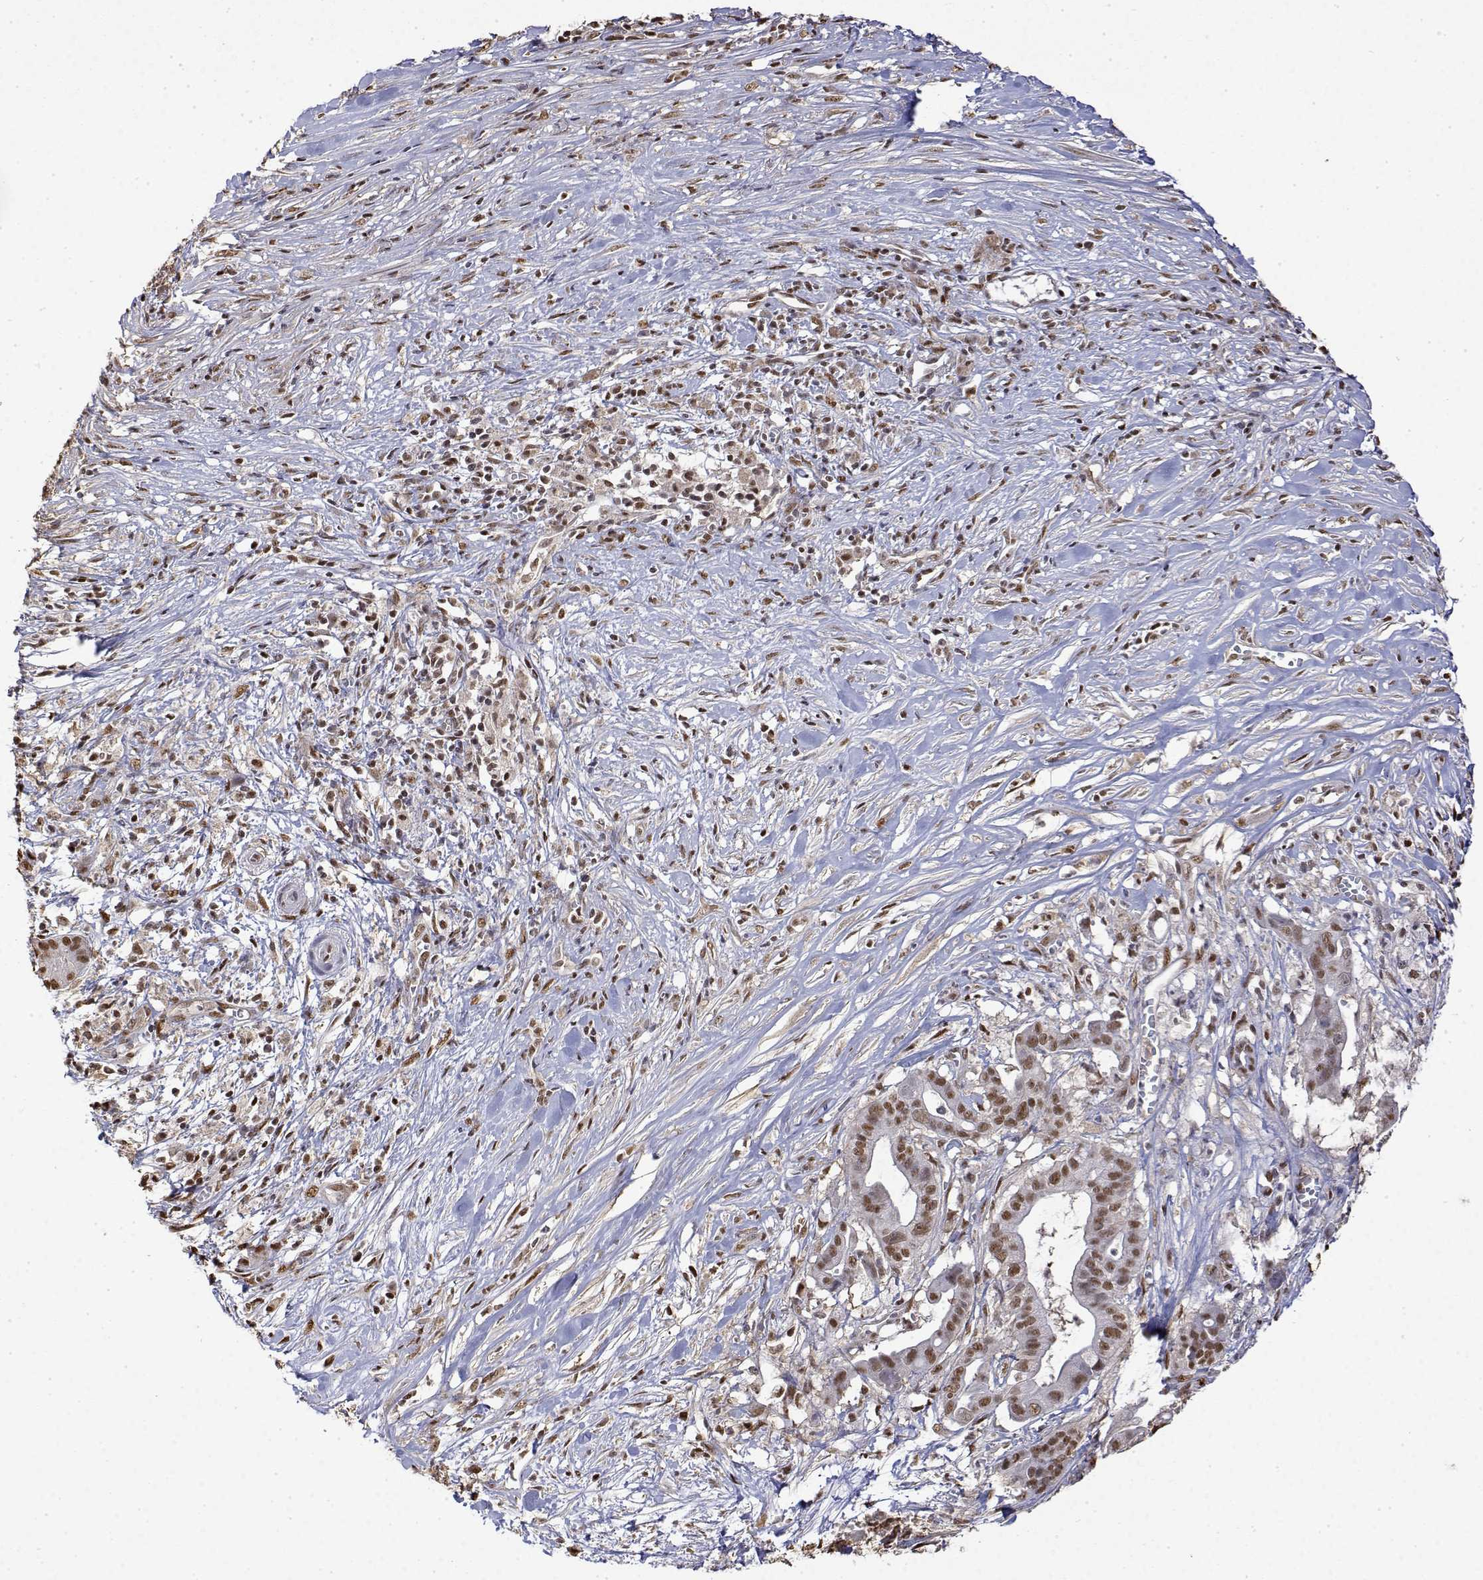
{"staining": {"intensity": "moderate", "quantity": ">75%", "location": "nuclear"}, "tissue": "pancreatic cancer", "cell_type": "Tumor cells", "image_type": "cancer", "snomed": [{"axis": "morphology", "description": "Adenocarcinoma, NOS"}, {"axis": "topography", "description": "Pancreas"}], "caption": "About >75% of tumor cells in human pancreatic cancer show moderate nuclear protein staining as visualized by brown immunohistochemical staining.", "gene": "TPI1", "patient": {"sex": "male", "age": 61}}